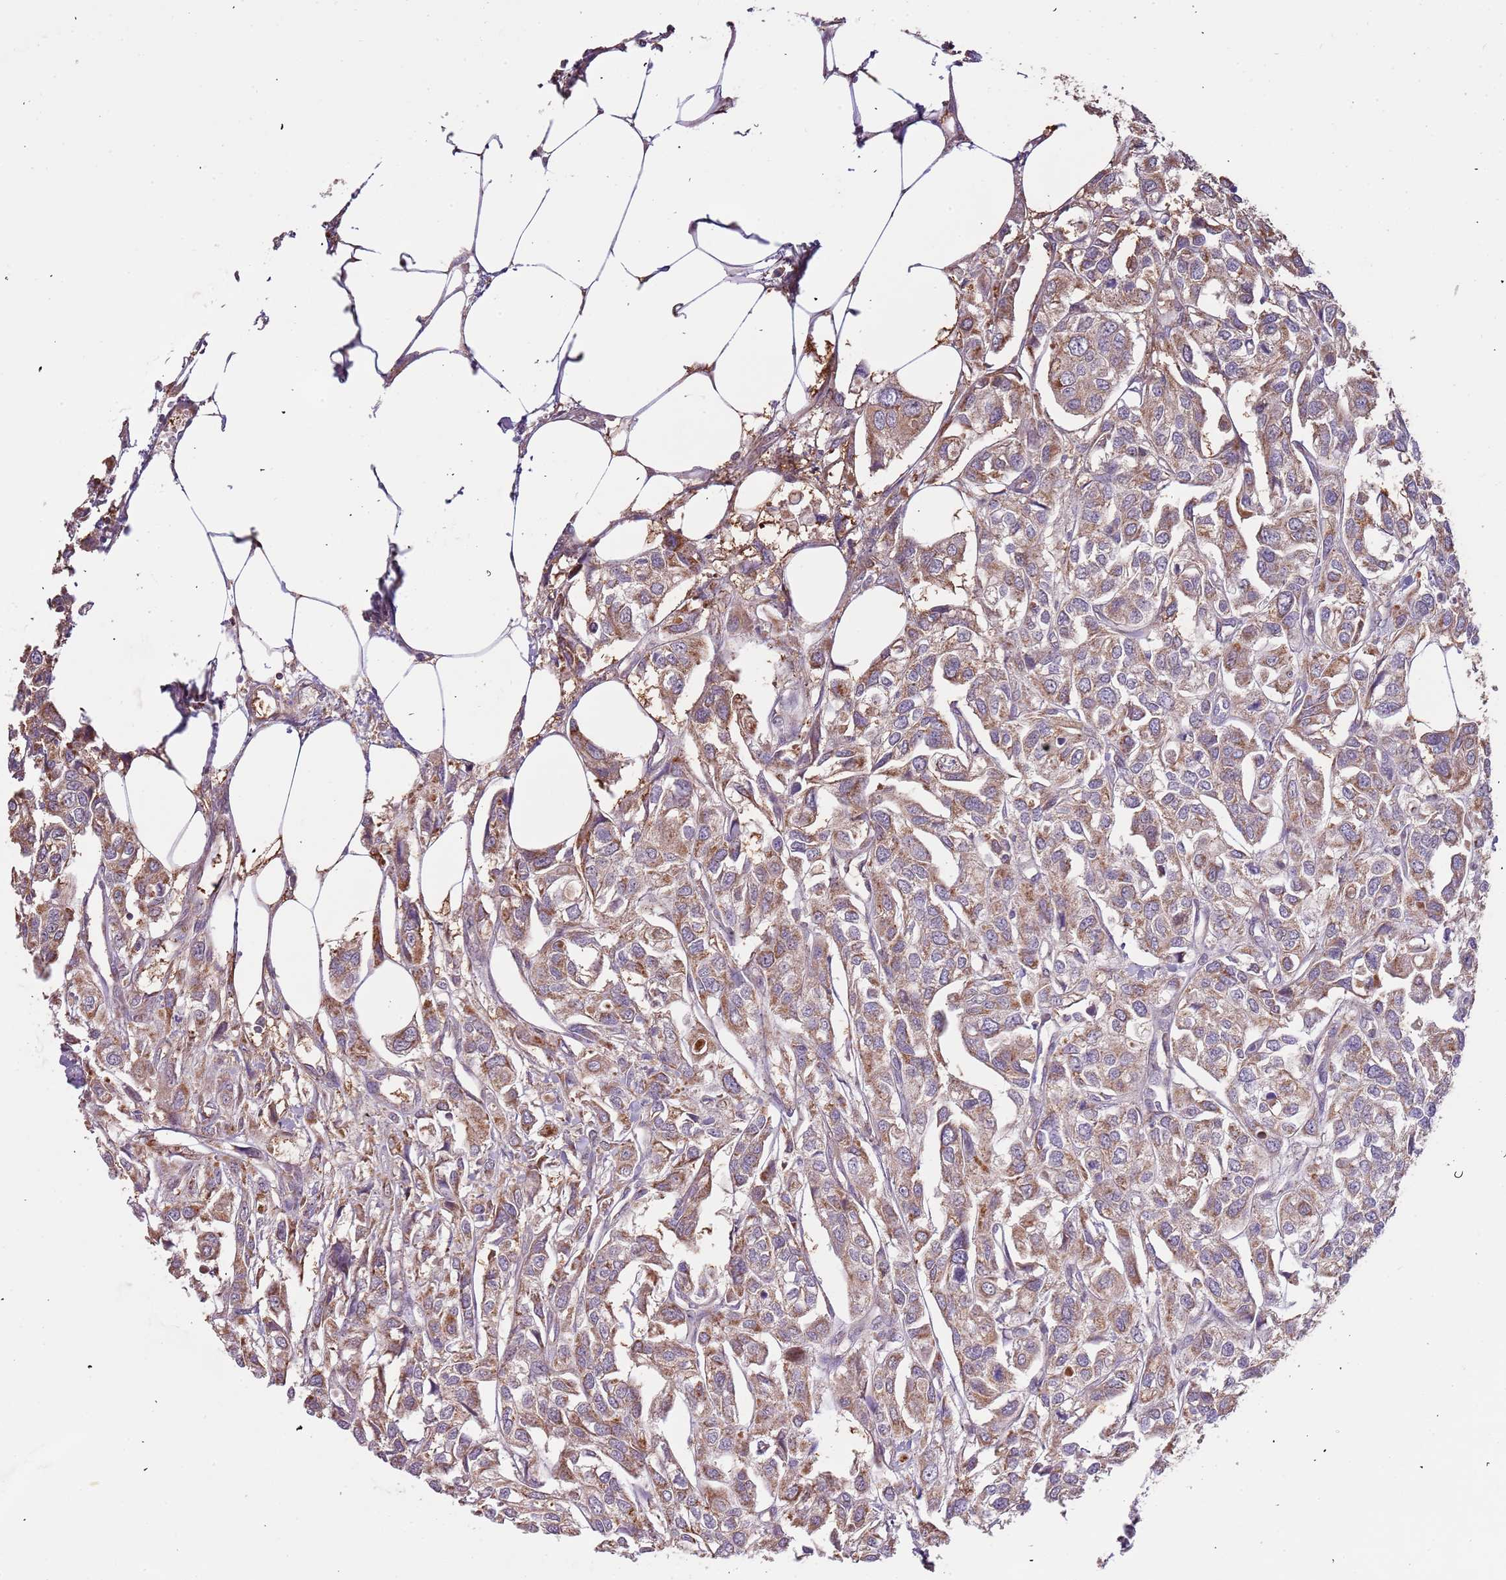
{"staining": {"intensity": "moderate", "quantity": "25%-75%", "location": "cytoplasmic/membranous"}, "tissue": "urothelial cancer", "cell_type": "Tumor cells", "image_type": "cancer", "snomed": [{"axis": "morphology", "description": "Urothelial carcinoma, High grade"}, {"axis": "topography", "description": "Urinary bladder"}], "caption": "Brown immunohistochemical staining in human urothelial cancer exhibits moderate cytoplasmic/membranous positivity in approximately 25%-75% of tumor cells.", "gene": "IL17RD", "patient": {"sex": "male", "age": 67}}